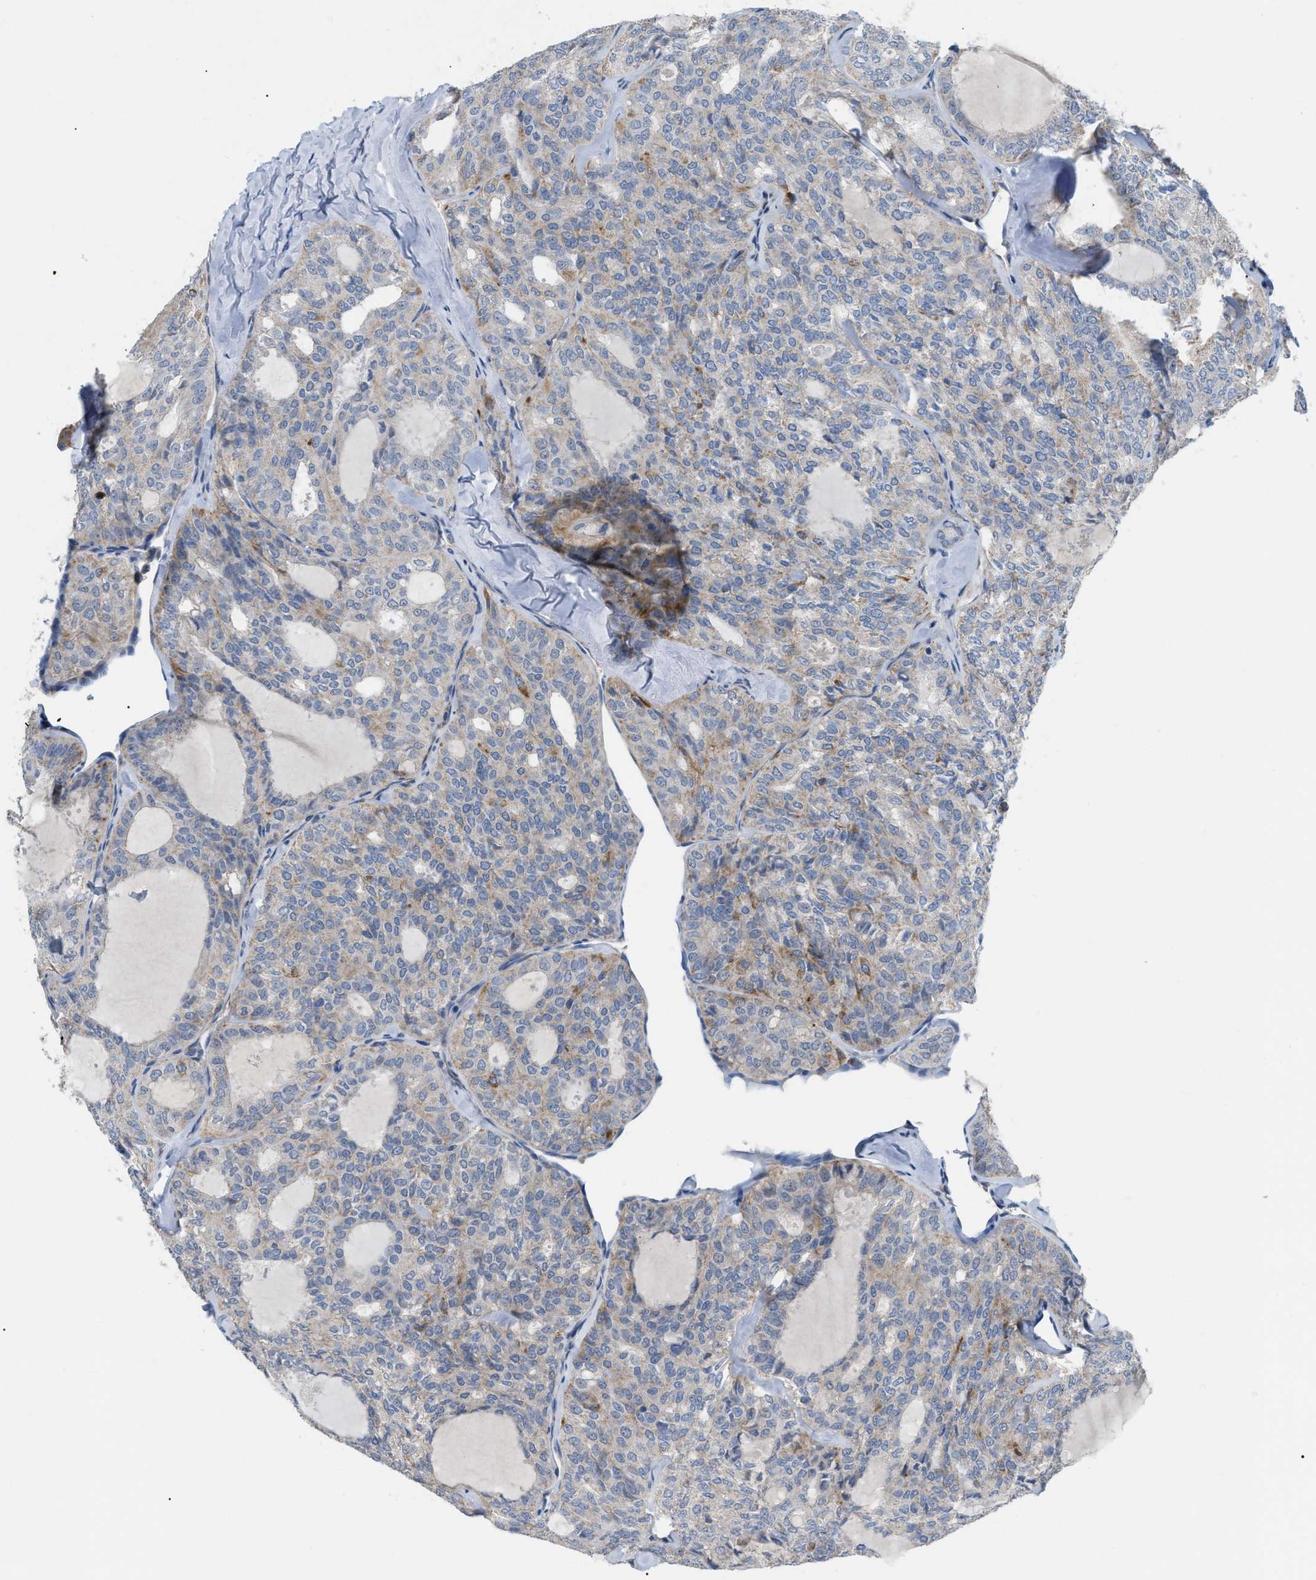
{"staining": {"intensity": "moderate", "quantity": "<25%", "location": "cytoplasmic/membranous"}, "tissue": "thyroid cancer", "cell_type": "Tumor cells", "image_type": "cancer", "snomed": [{"axis": "morphology", "description": "Follicular adenoma carcinoma, NOS"}, {"axis": "topography", "description": "Thyroid gland"}], "caption": "Protein expression analysis of thyroid follicular adenoma carcinoma exhibits moderate cytoplasmic/membranous positivity in about <25% of tumor cells. The staining was performed using DAB (3,3'-diaminobenzidine) to visualize the protein expression in brown, while the nuclei were stained in blue with hematoxylin (Magnification: 20x).", "gene": "DHX58", "patient": {"sex": "male", "age": 75}}